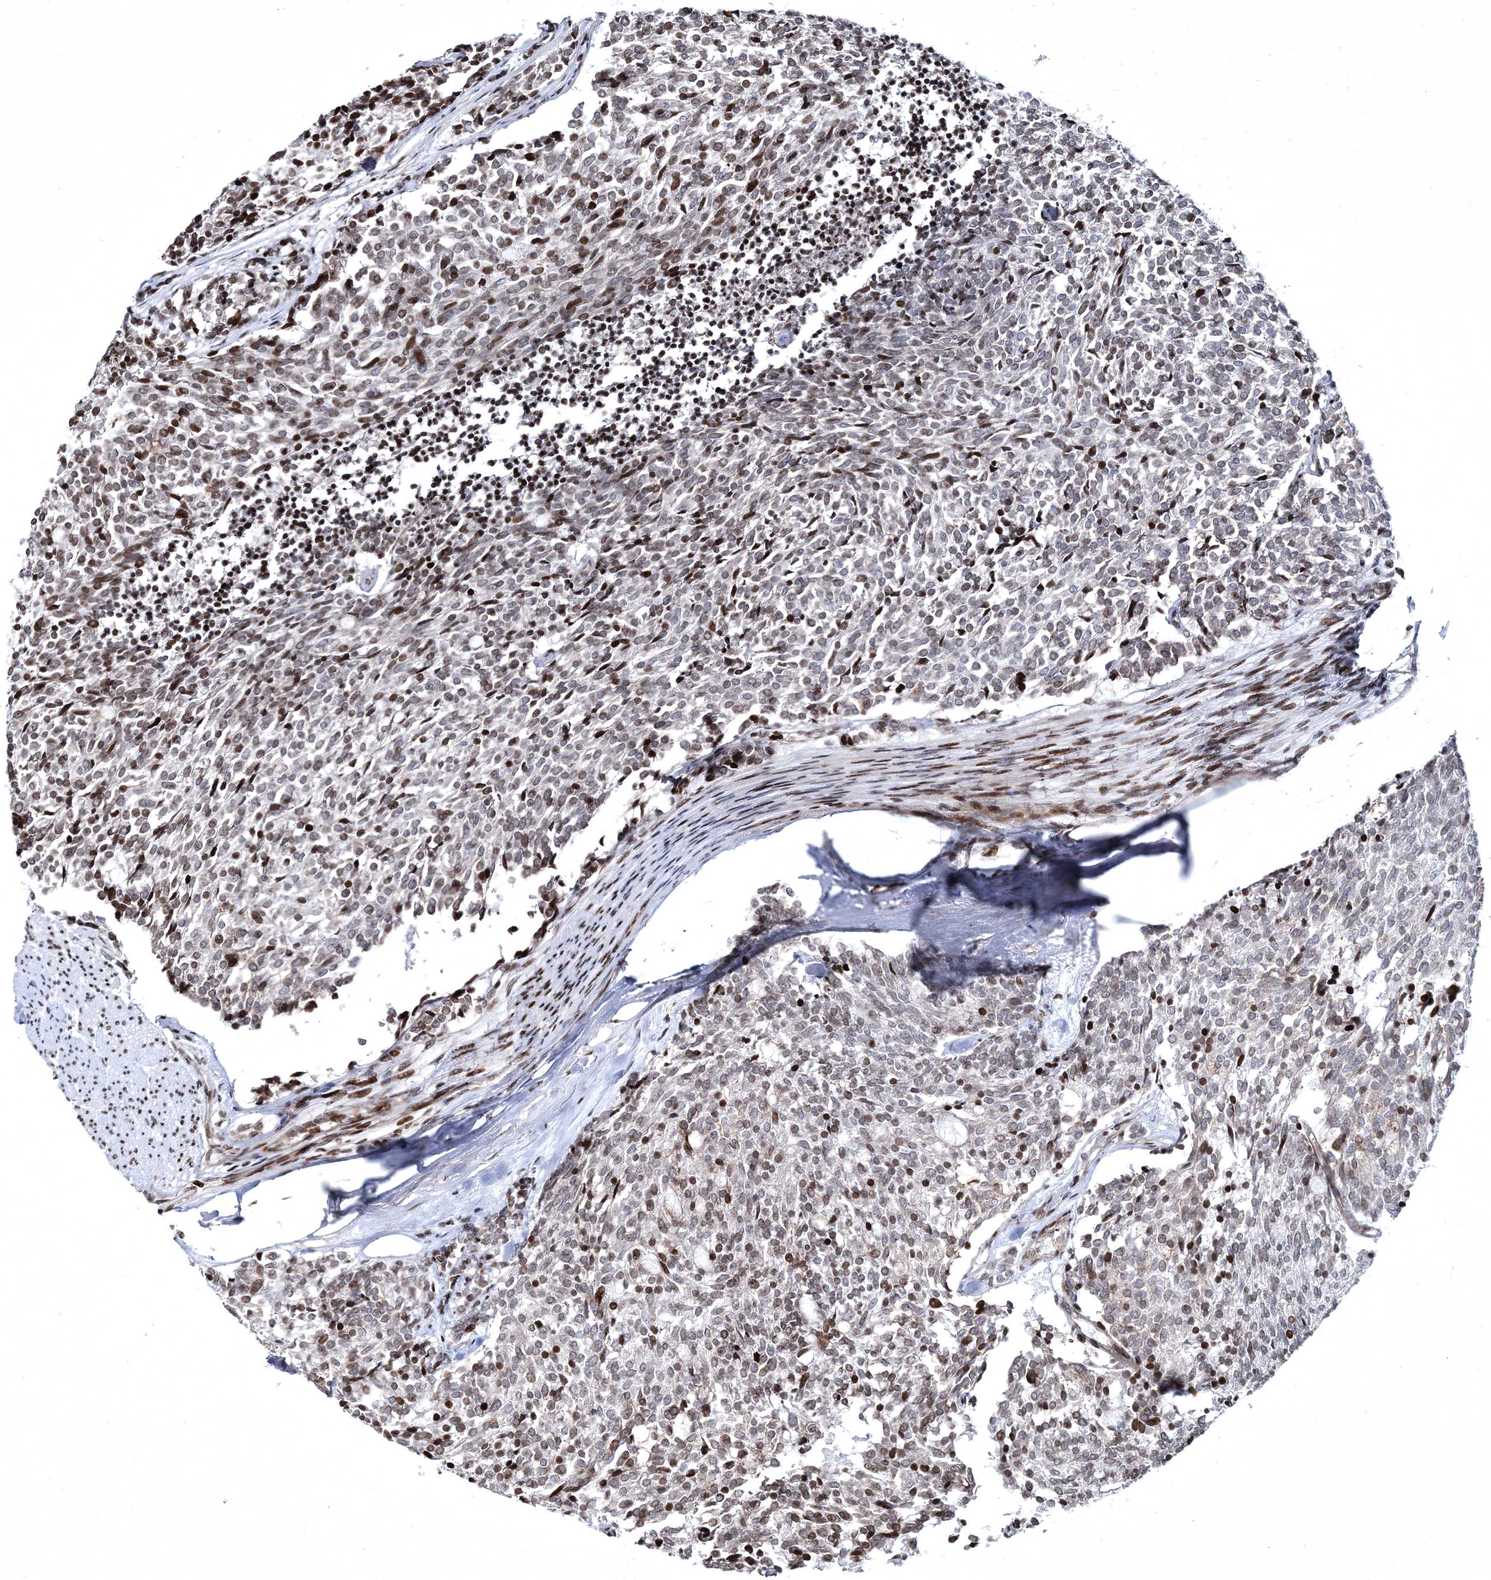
{"staining": {"intensity": "moderate", "quantity": "25%-75%", "location": "nuclear"}, "tissue": "carcinoid", "cell_type": "Tumor cells", "image_type": "cancer", "snomed": [{"axis": "morphology", "description": "Carcinoid, malignant, NOS"}, {"axis": "topography", "description": "Pancreas"}], "caption": "There is medium levels of moderate nuclear staining in tumor cells of carcinoid, as demonstrated by immunohistochemical staining (brown color).", "gene": "SMIM29", "patient": {"sex": "female", "age": 54}}